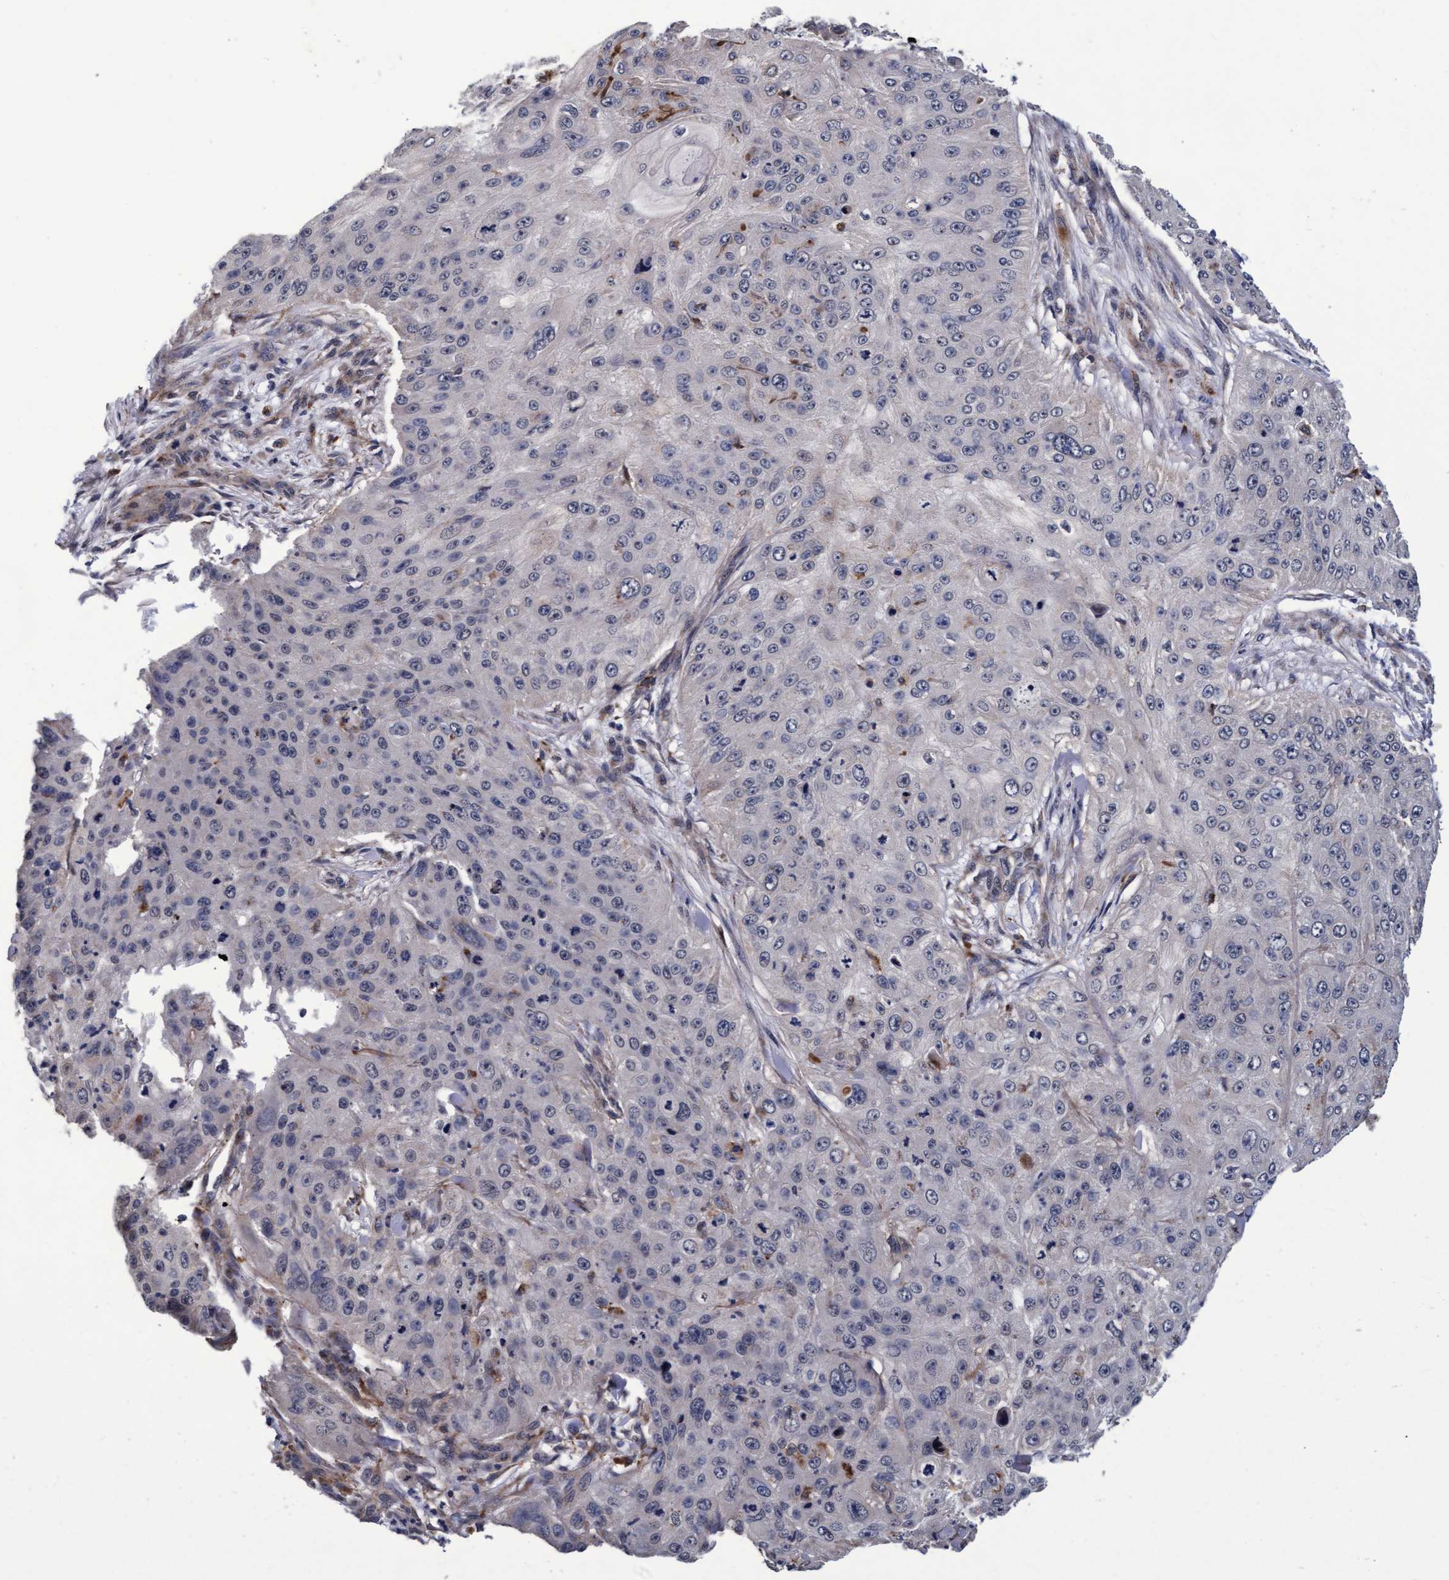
{"staining": {"intensity": "negative", "quantity": "none", "location": "none"}, "tissue": "skin cancer", "cell_type": "Tumor cells", "image_type": "cancer", "snomed": [{"axis": "morphology", "description": "Squamous cell carcinoma, NOS"}, {"axis": "topography", "description": "Skin"}], "caption": "DAB immunohistochemical staining of human squamous cell carcinoma (skin) exhibits no significant positivity in tumor cells.", "gene": "CPQ", "patient": {"sex": "female", "age": 80}}